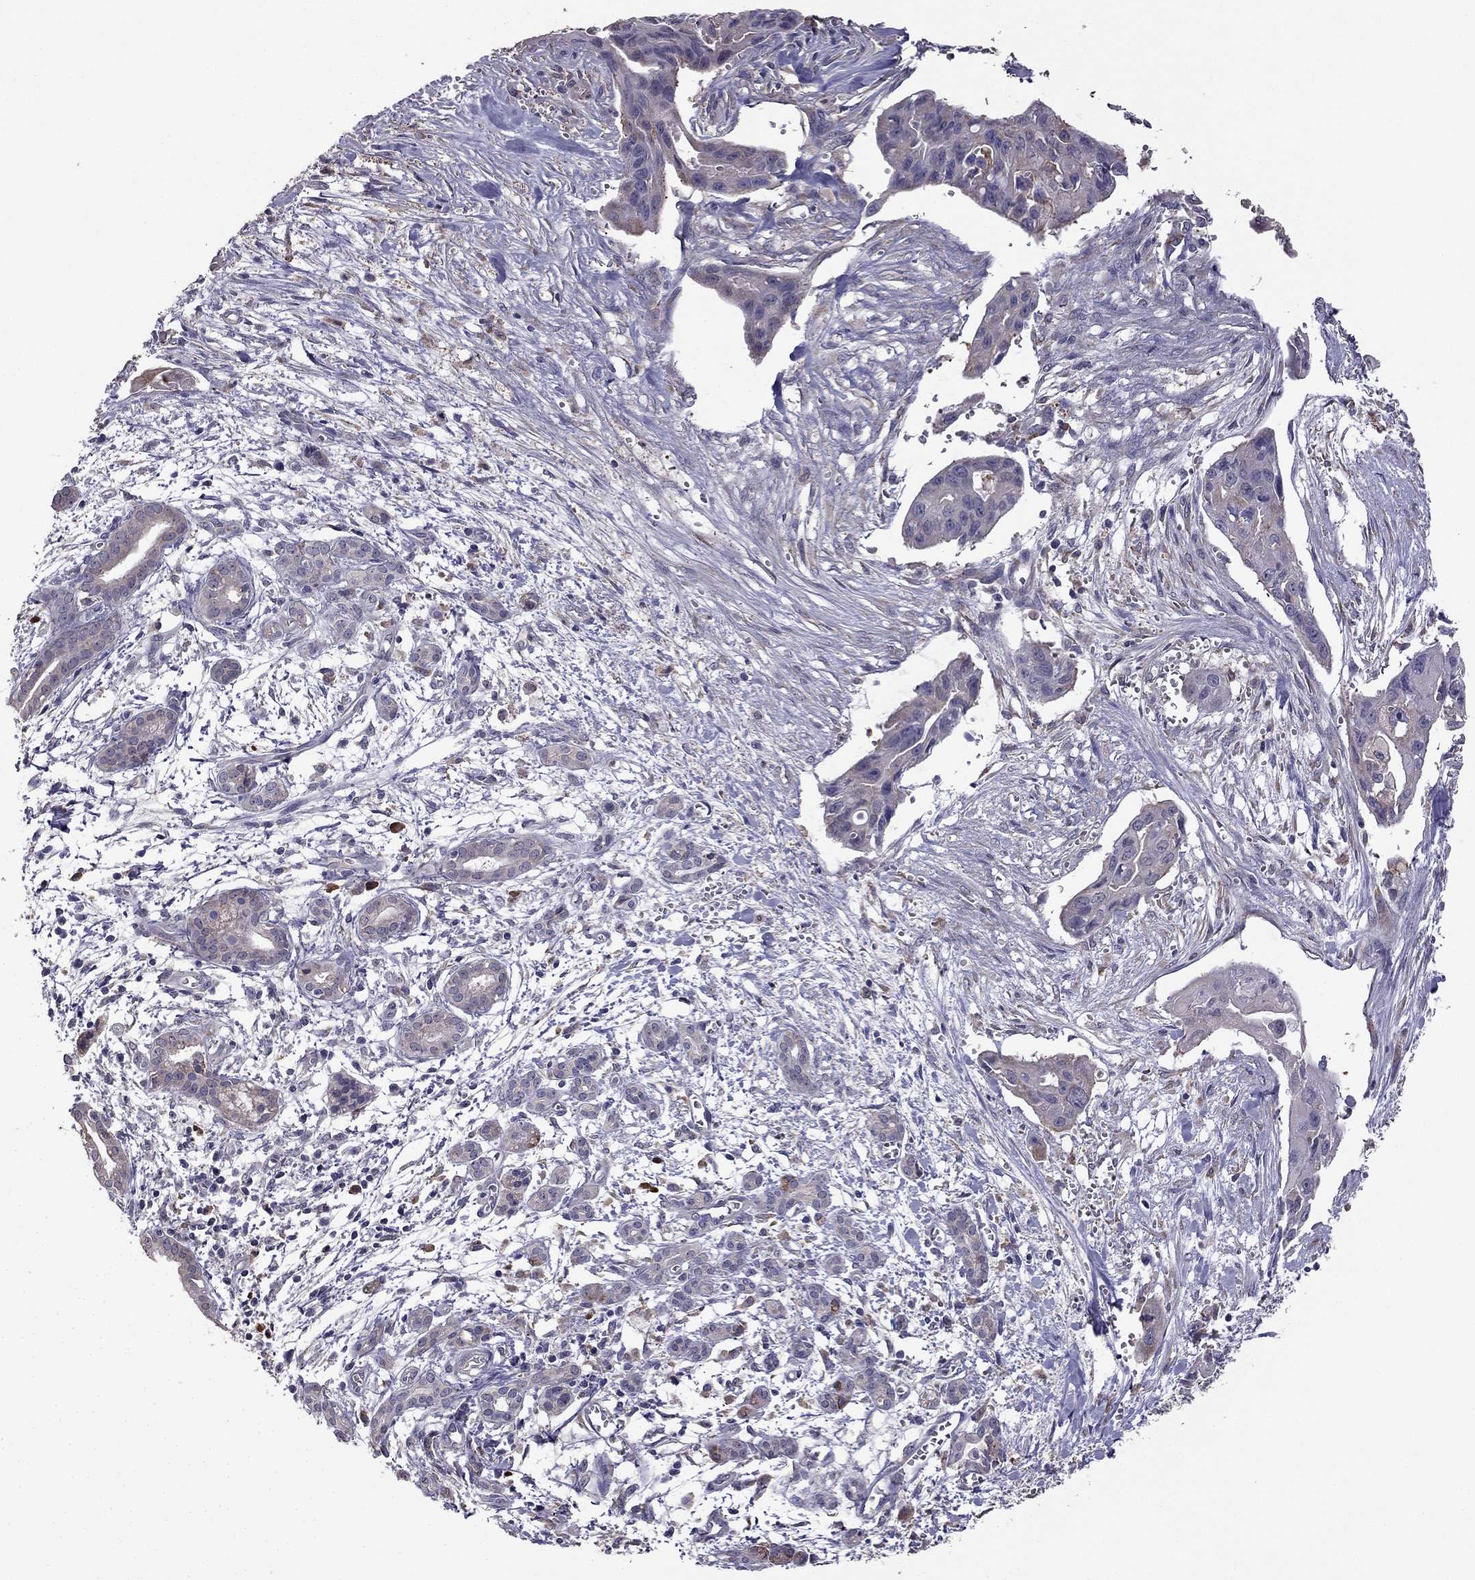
{"staining": {"intensity": "negative", "quantity": "none", "location": "none"}, "tissue": "pancreatic cancer", "cell_type": "Tumor cells", "image_type": "cancer", "snomed": [{"axis": "morphology", "description": "Adenocarcinoma, NOS"}, {"axis": "topography", "description": "Pancreas"}], "caption": "Immunohistochemistry of human pancreatic cancer shows no positivity in tumor cells.", "gene": "CDH9", "patient": {"sex": "male", "age": 60}}